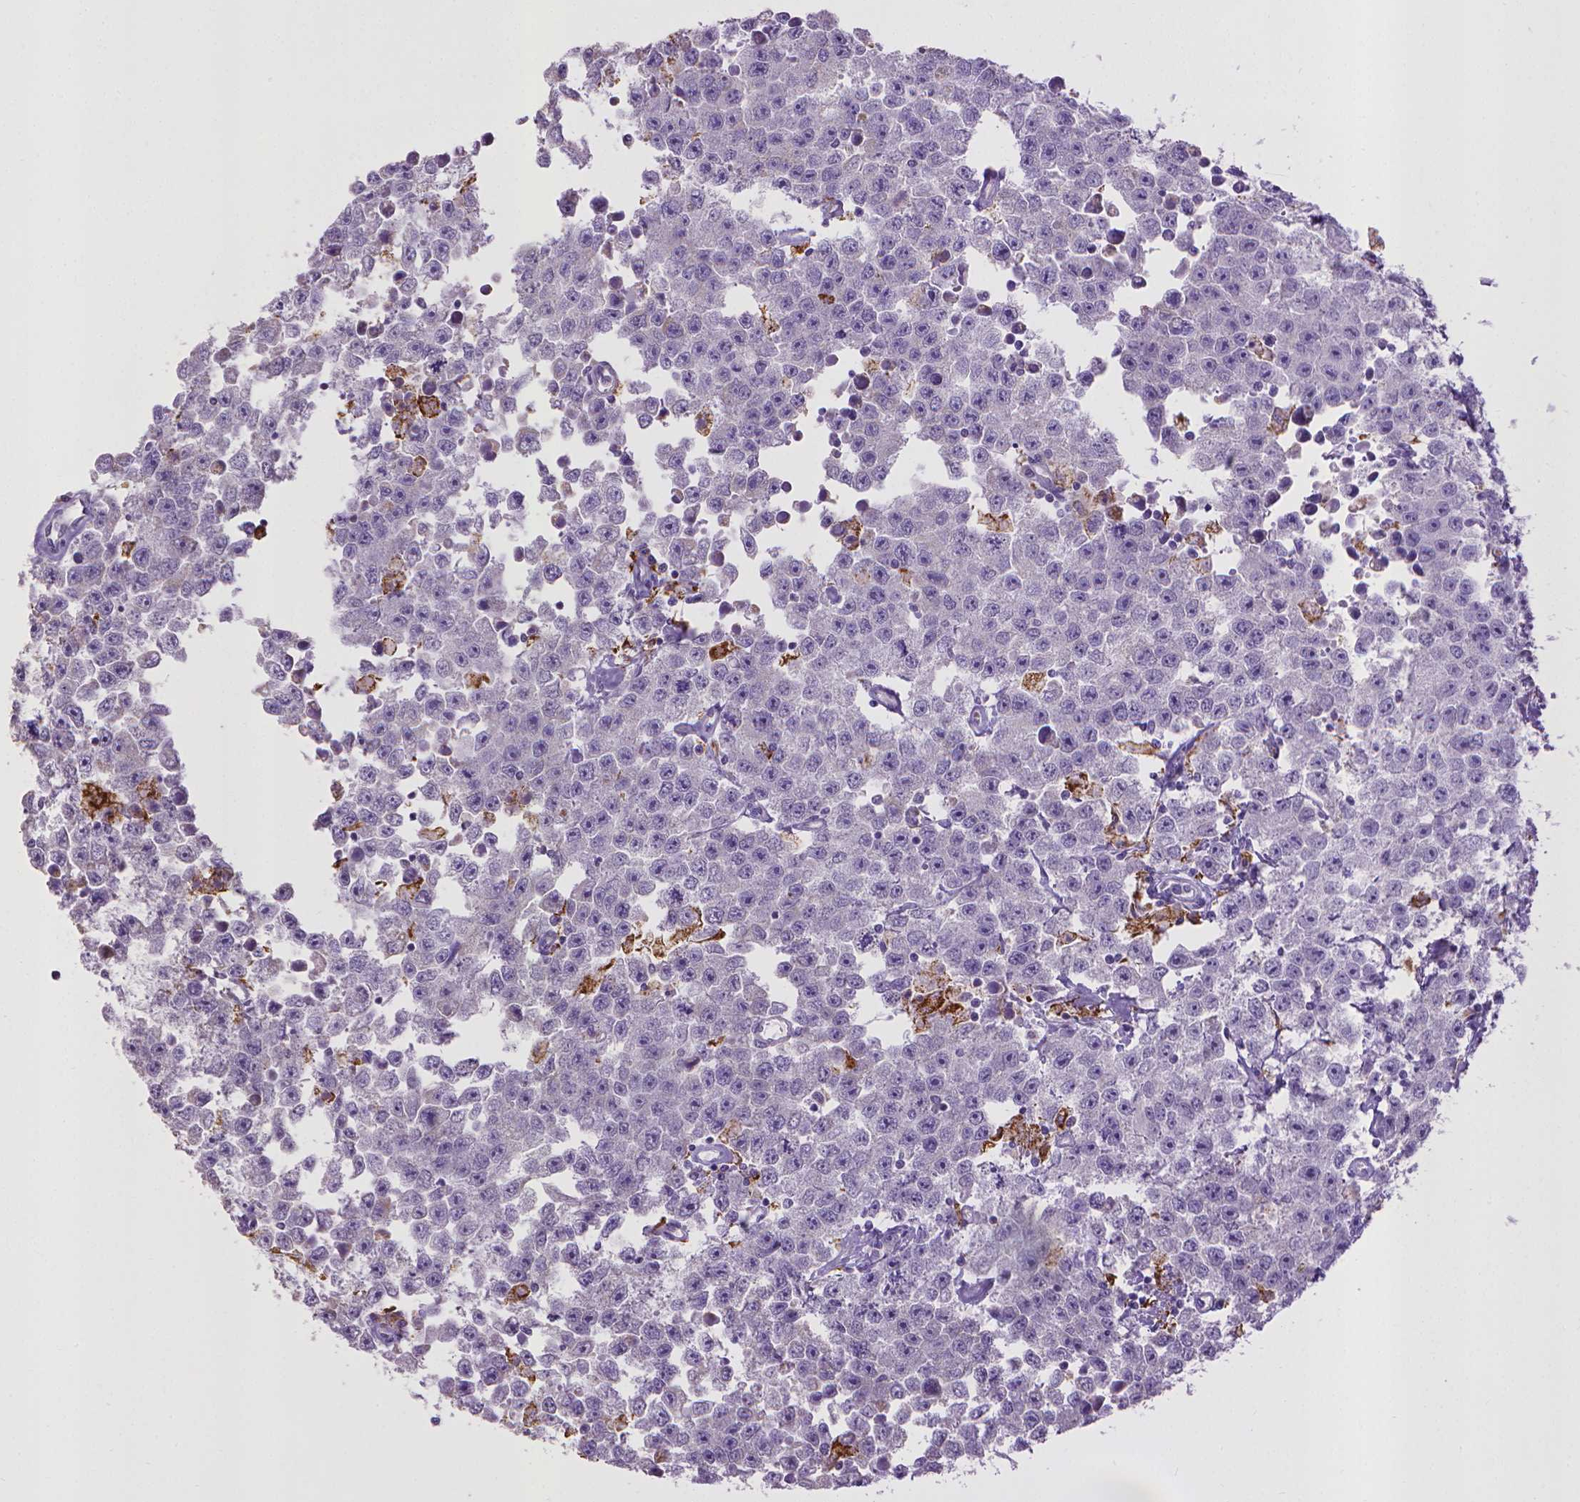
{"staining": {"intensity": "negative", "quantity": "none", "location": "none"}, "tissue": "testis cancer", "cell_type": "Tumor cells", "image_type": "cancer", "snomed": [{"axis": "morphology", "description": "Seminoma, NOS"}, {"axis": "topography", "description": "Testis"}], "caption": "Immunohistochemistry of testis seminoma exhibits no expression in tumor cells. (Stains: DAB immunohistochemistry (IHC) with hematoxylin counter stain, Microscopy: brightfield microscopy at high magnification).", "gene": "KMO", "patient": {"sex": "male", "age": 52}}